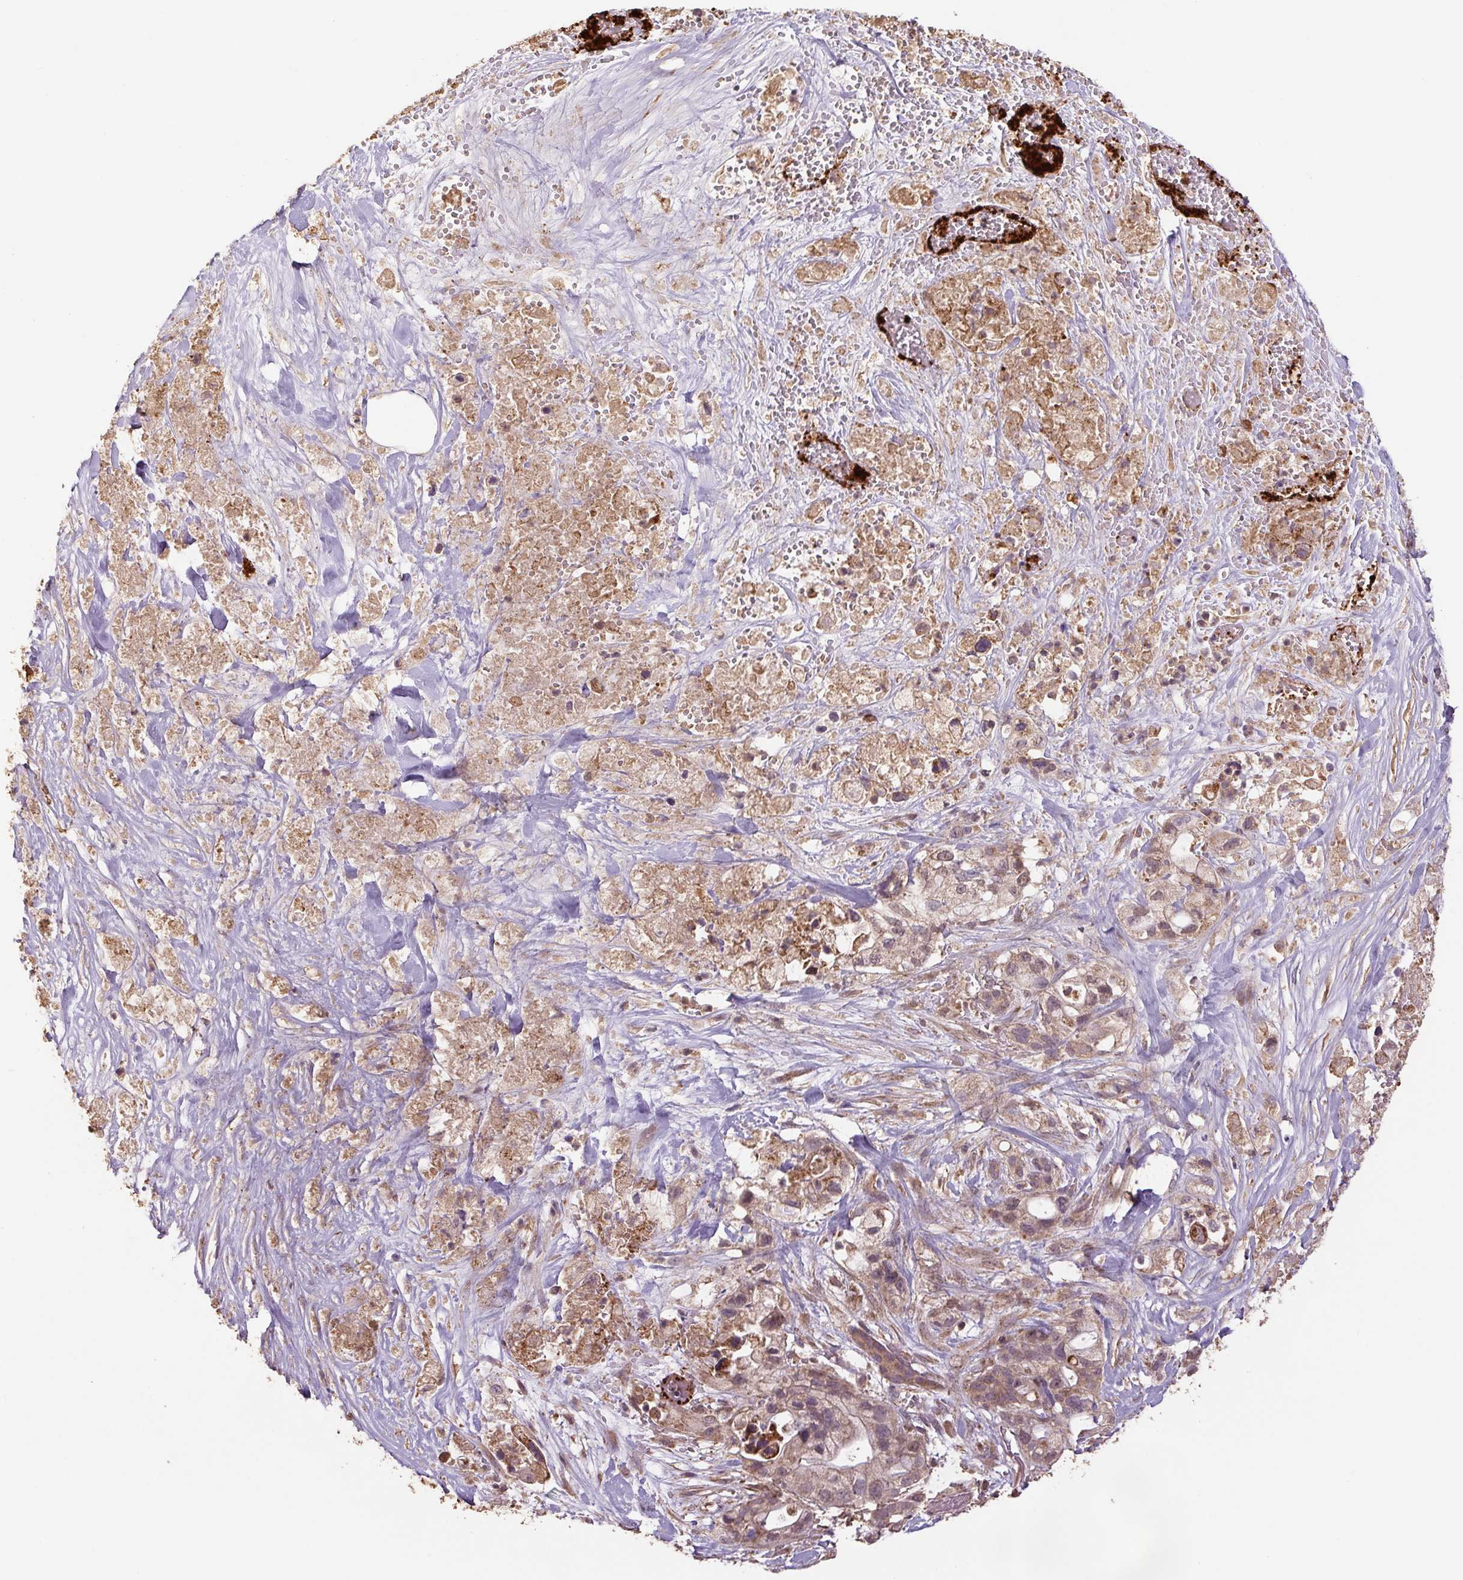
{"staining": {"intensity": "weak", "quantity": ">75%", "location": "cytoplasmic/membranous"}, "tissue": "pancreatic cancer", "cell_type": "Tumor cells", "image_type": "cancer", "snomed": [{"axis": "morphology", "description": "Adenocarcinoma, NOS"}, {"axis": "topography", "description": "Pancreas"}], "caption": "About >75% of tumor cells in human pancreatic cancer (adenocarcinoma) reveal weak cytoplasmic/membranous protein expression as visualized by brown immunohistochemical staining.", "gene": "TMEM160", "patient": {"sex": "male", "age": 44}}